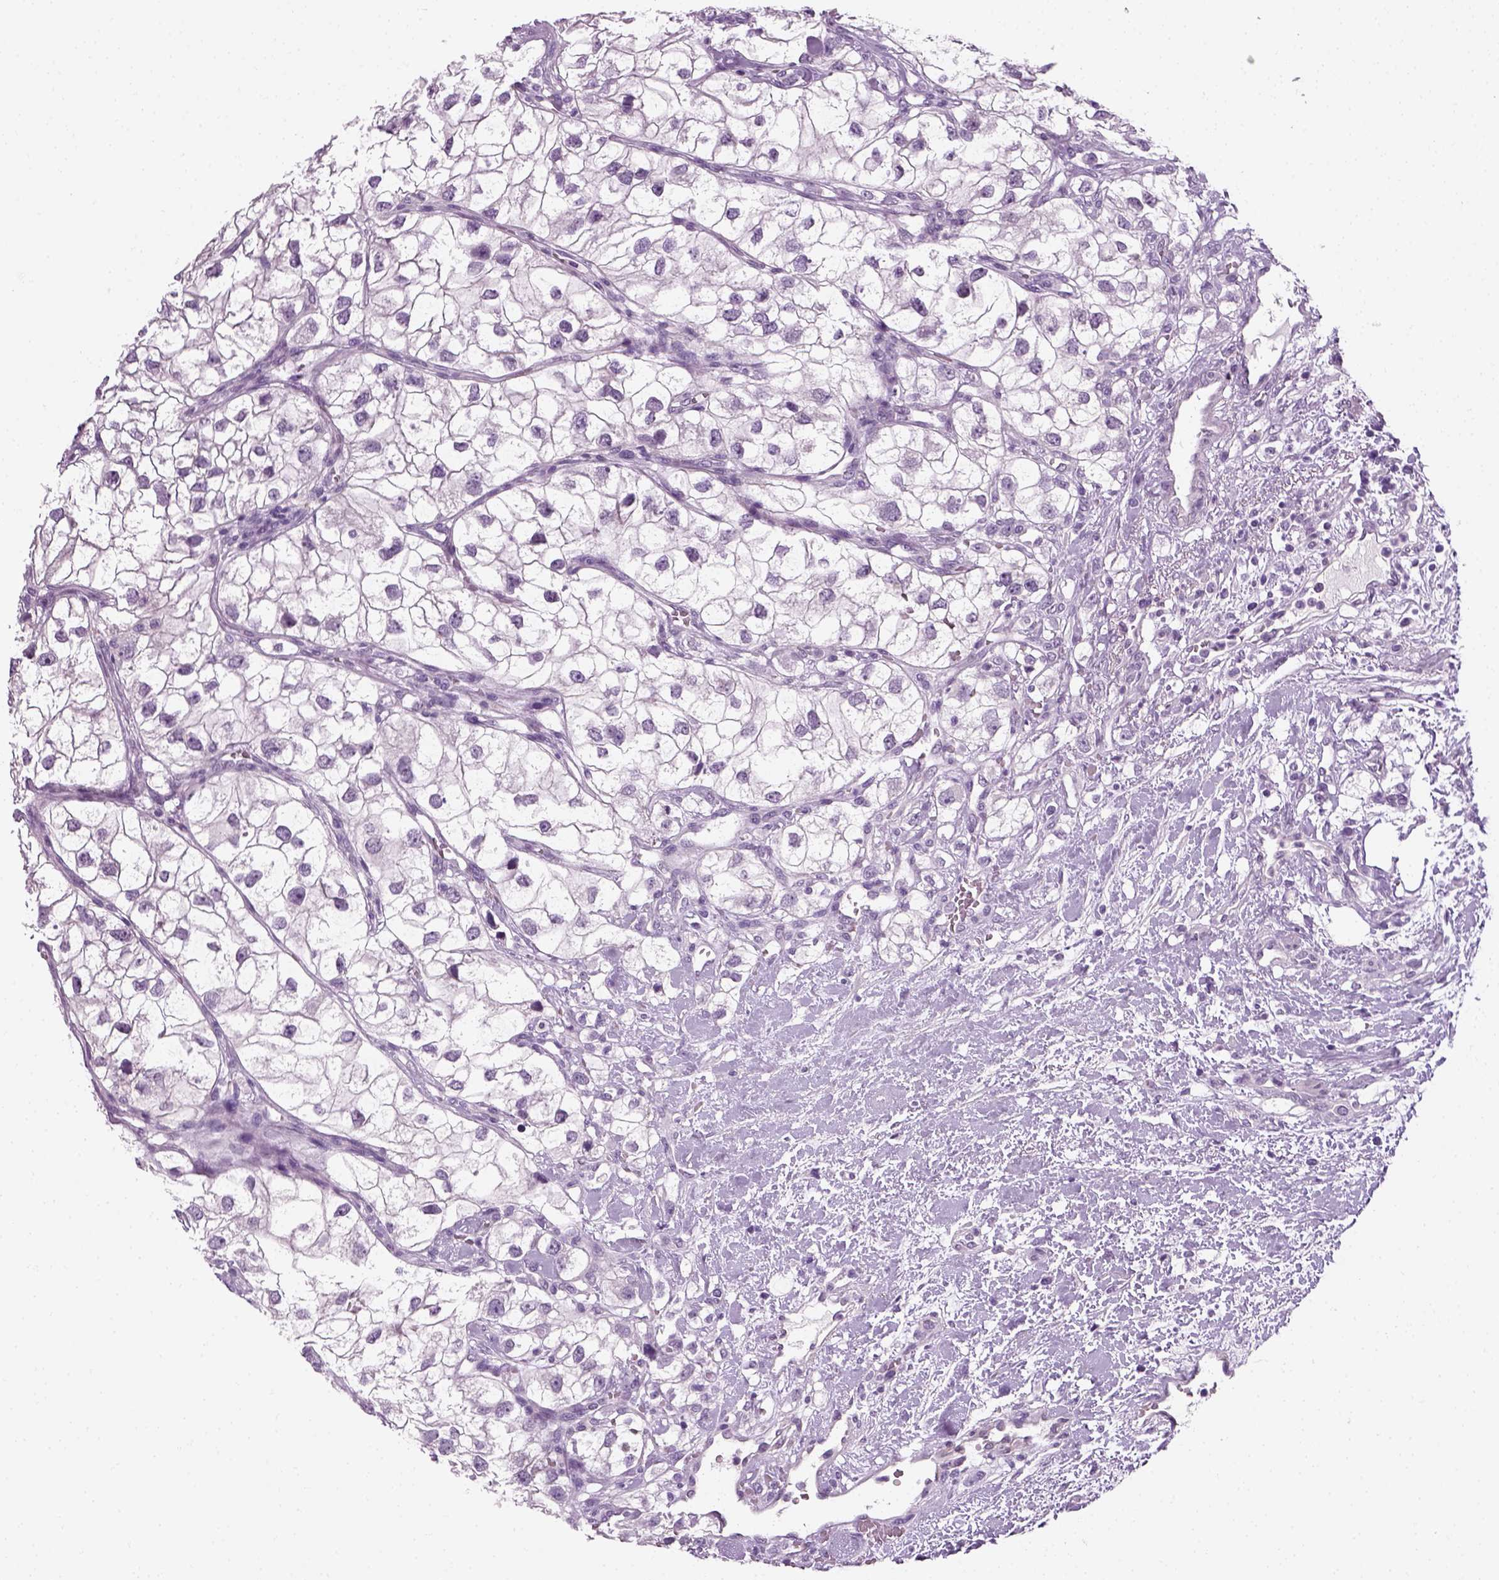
{"staining": {"intensity": "negative", "quantity": "none", "location": "none"}, "tissue": "renal cancer", "cell_type": "Tumor cells", "image_type": "cancer", "snomed": [{"axis": "morphology", "description": "Adenocarcinoma, NOS"}, {"axis": "topography", "description": "Kidney"}], "caption": "Renal cancer stained for a protein using immunohistochemistry (IHC) exhibits no staining tumor cells.", "gene": "SPATA31E1", "patient": {"sex": "male", "age": 59}}